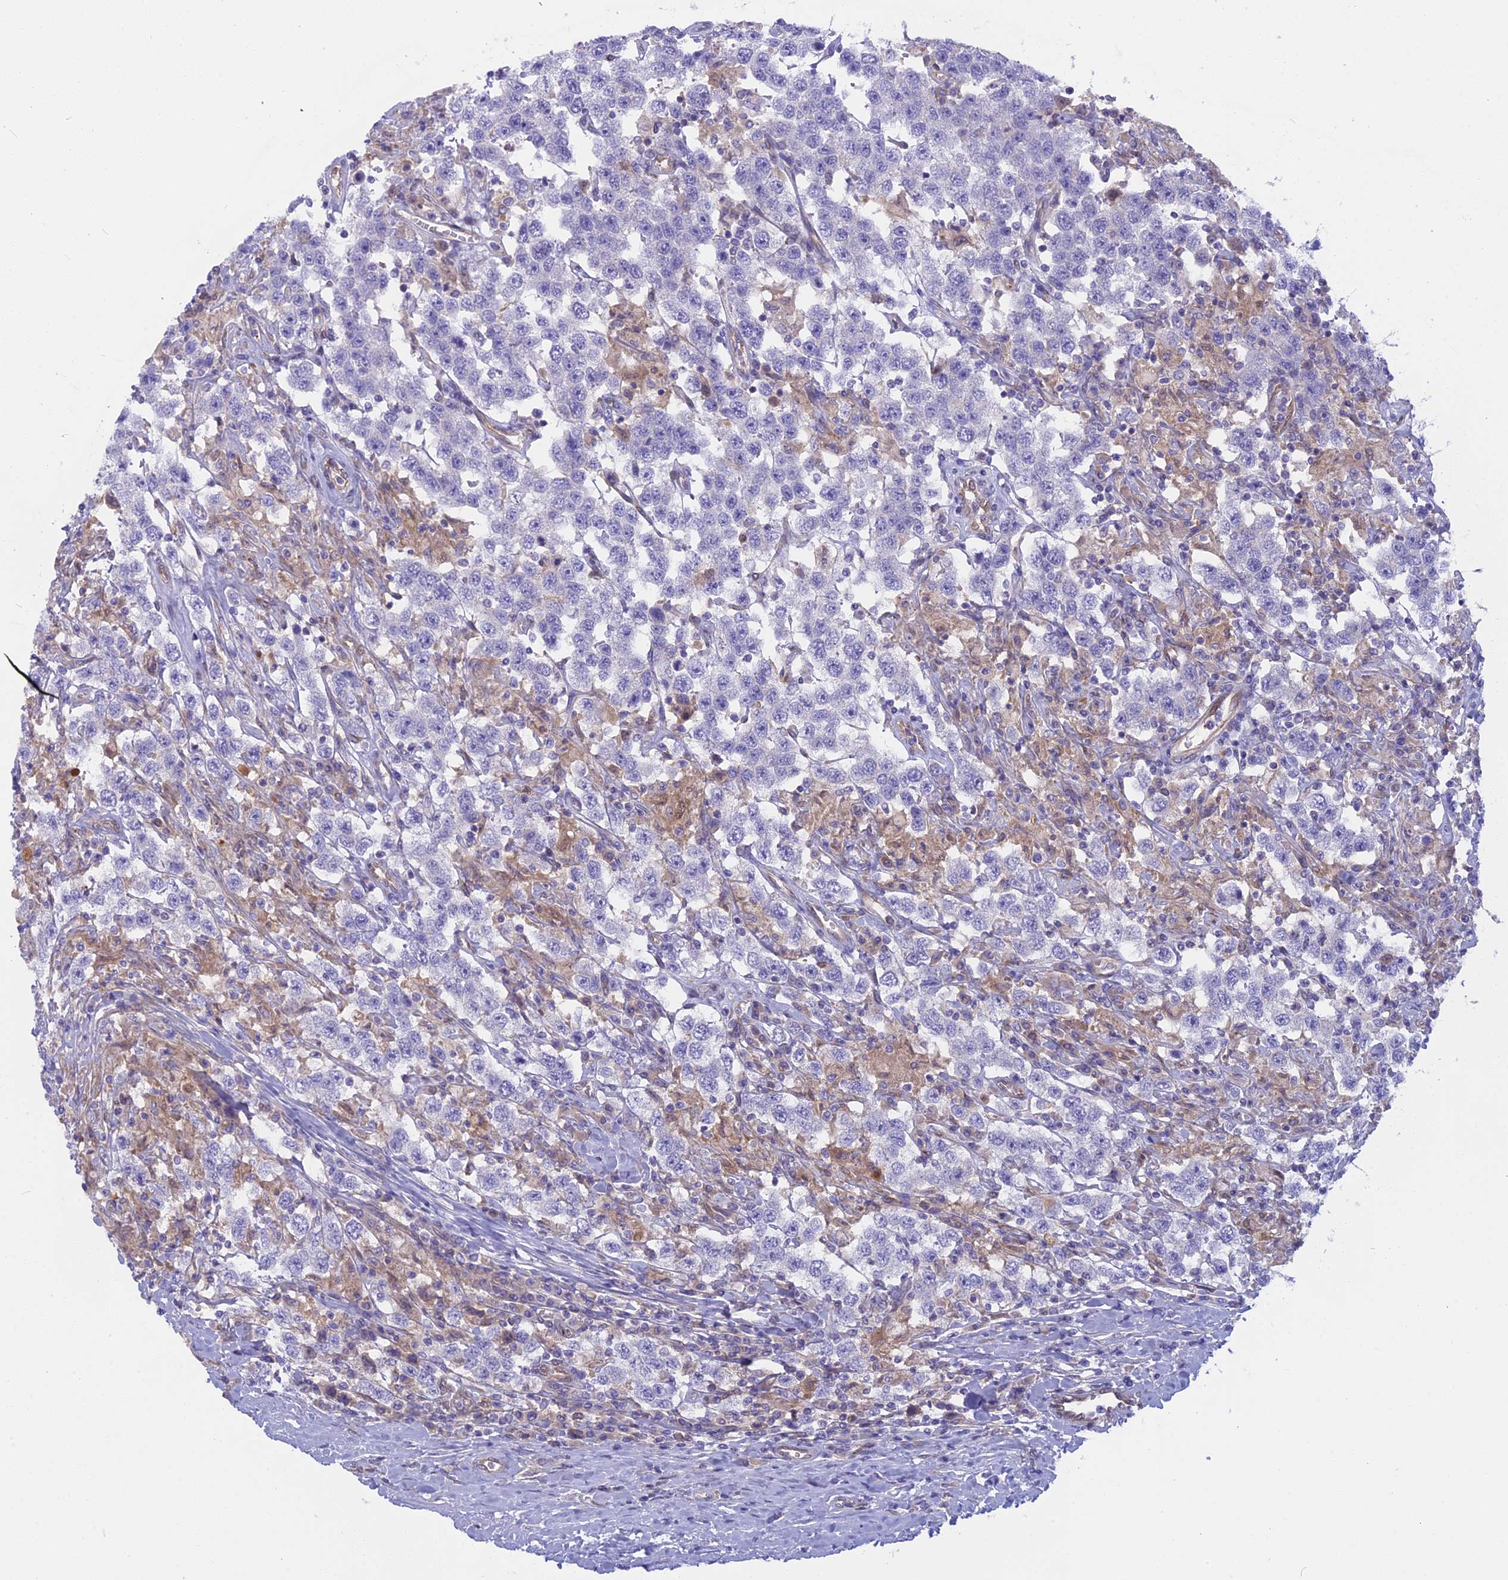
{"staining": {"intensity": "negative", "quantity": "none", "location": "none"}, "tissue": "testis cancer", "cell_type": "Tumor cells", "image_type": "cancer", "snomed": [{"axis": "morphology", "description": "Seminoma, NOS"}, {"axis": "topography", "description": "Testis"}], "caption": "IHC of testis cancer (seminoma) demonstrates no positivity in tumor cells.", "gene": "TLCD1", "patient": {"sex": "male", "age": 41}}